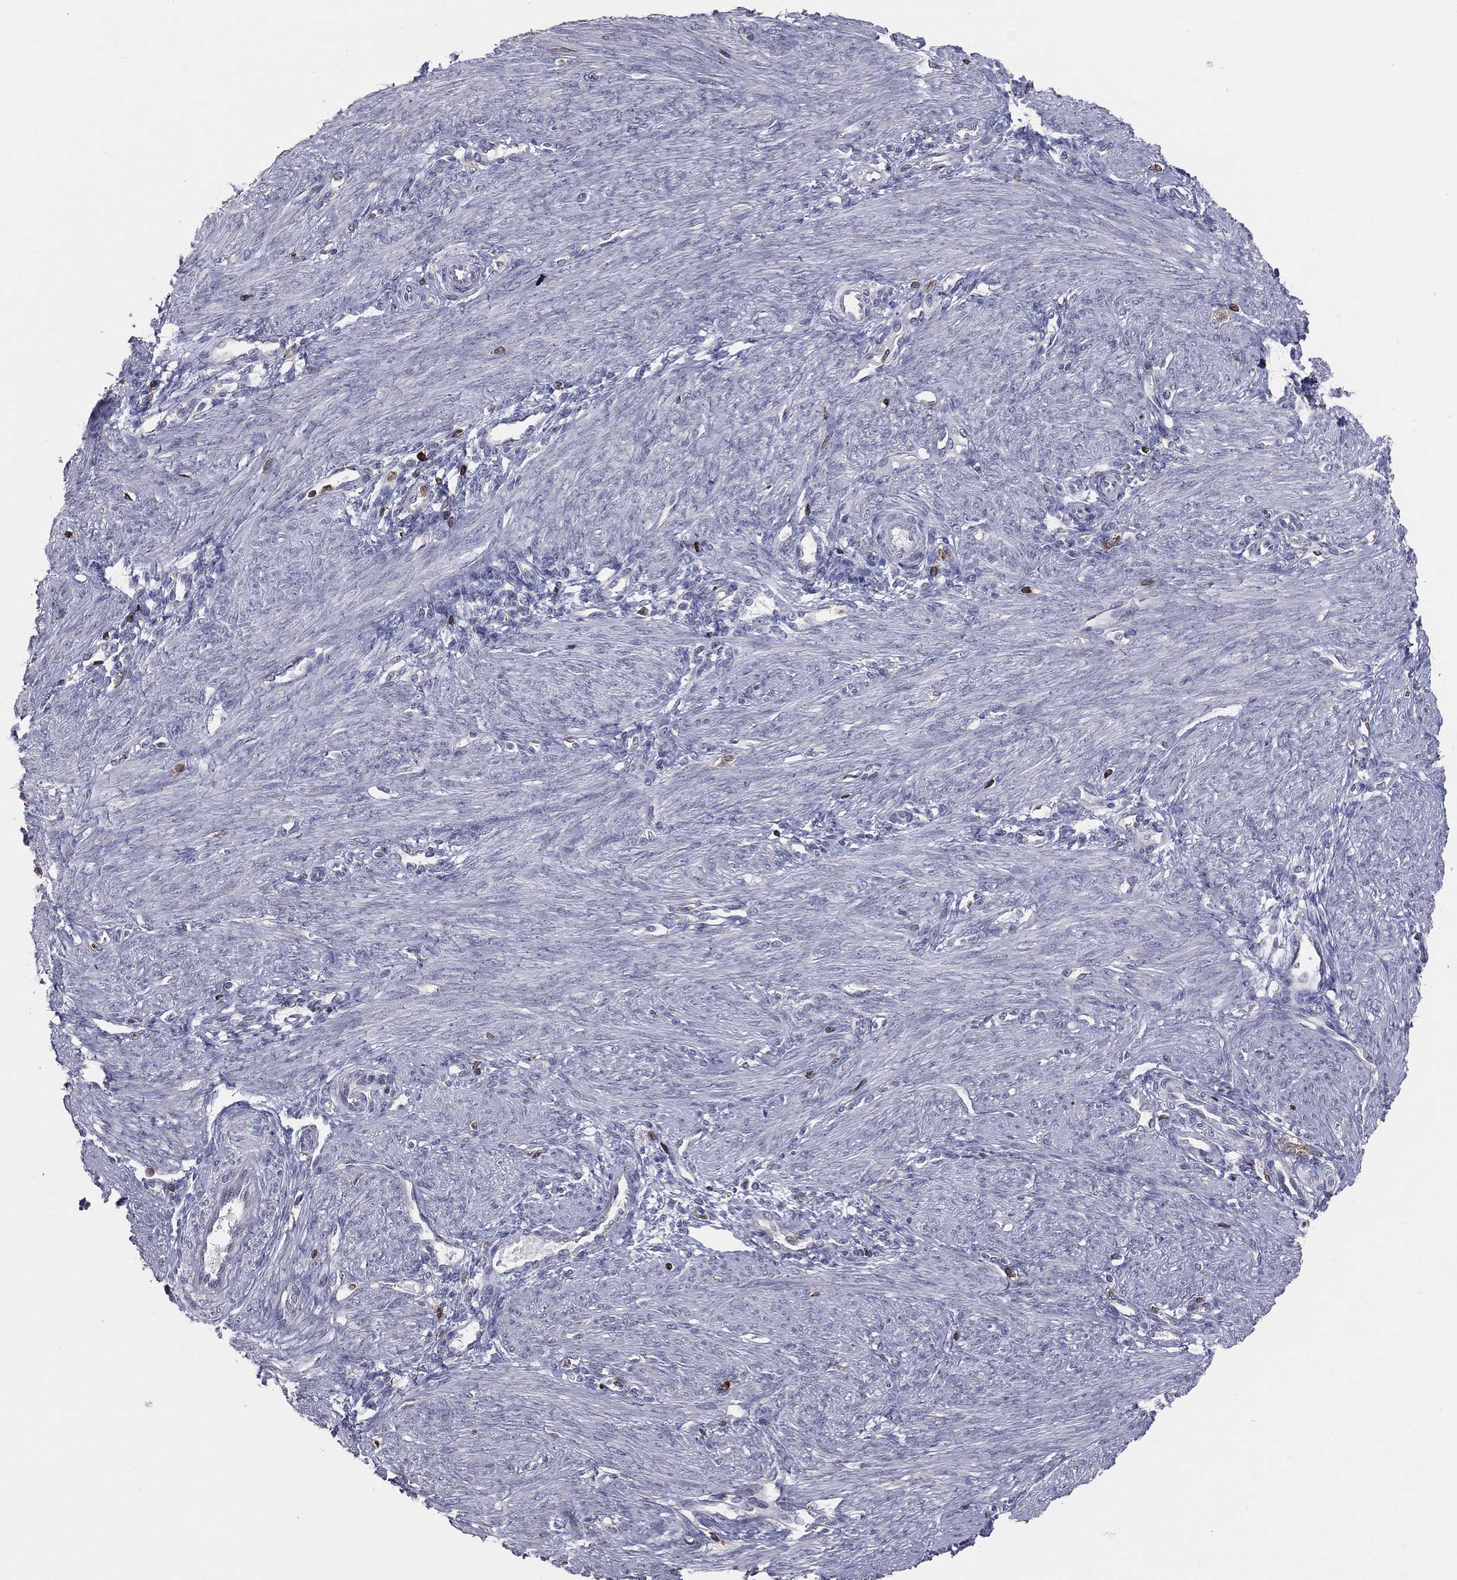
{"staining": {"intensity": "negative", "quantity": "none", "location": "none"}, "tissue": "endometrium", "cell_type": "Cells in endometrial stroma", "image_type": "normal", "snomed": [{"axis": "morphology", "description": "Normal tissue, NOS"}, {"axis": "topography", "description": "Endometrium"}], "caption": "IHC histopathology image of normal endometrium: human endometrium stained with DAB (3,3'-diaminobenzidine) demonstrates no significant protein expression in cells in endometrial stroma.", "gene": "PSTPIP1", "patient": {"sex": "female", "age": 39}}